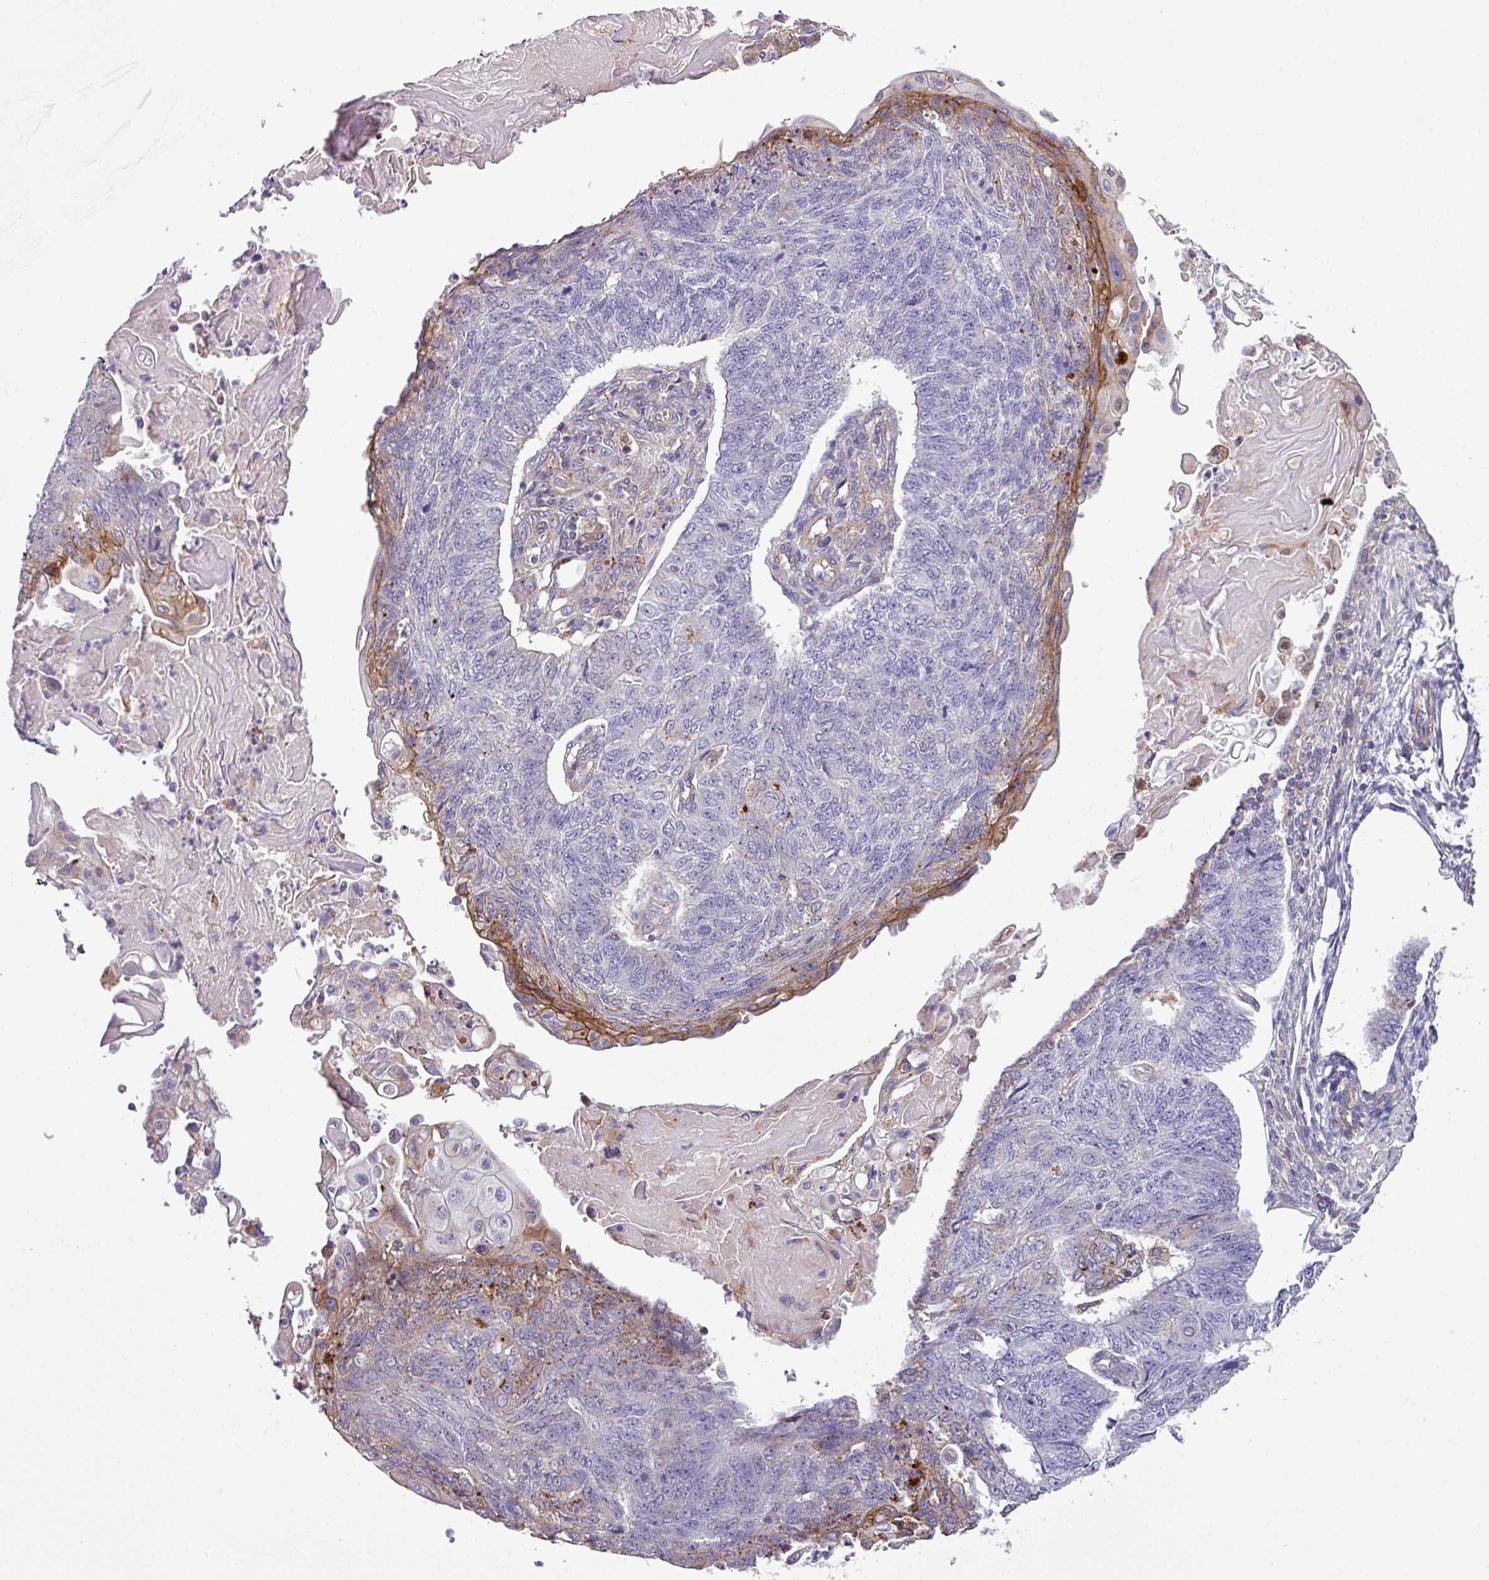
{"staining": {"intensity": "moderate", "quantity": "<25%", "location": "cytoplasmic/membranous"}, "tissue": "endometrial cancer", "cell_type": "Tumor cells", "image_type": "cancer", "snomed": [{"axis": "morphology", "description": "Adenocarcinoma, NOS"}, {"axis": "topography", "description": "Endometrium"}], "caption": "High-magnification brightfield microscopy of endometrial adenocarcinoma stained with DAB (brown) and counterstained with hematoxylin (blue). tumor cells exhibit moderate cytoplasmic/membranous positivity is seen in approximately<25% of cells. The staining was performed using DAB (3,3'-diaminobenzidine) to visualize the protein expression in brown, while the nuclei were stained in blue with hematoxylin (Magnification: 20x).", "gene": "SLC23A2", "patient": {"sex": "female", "age": 32}}